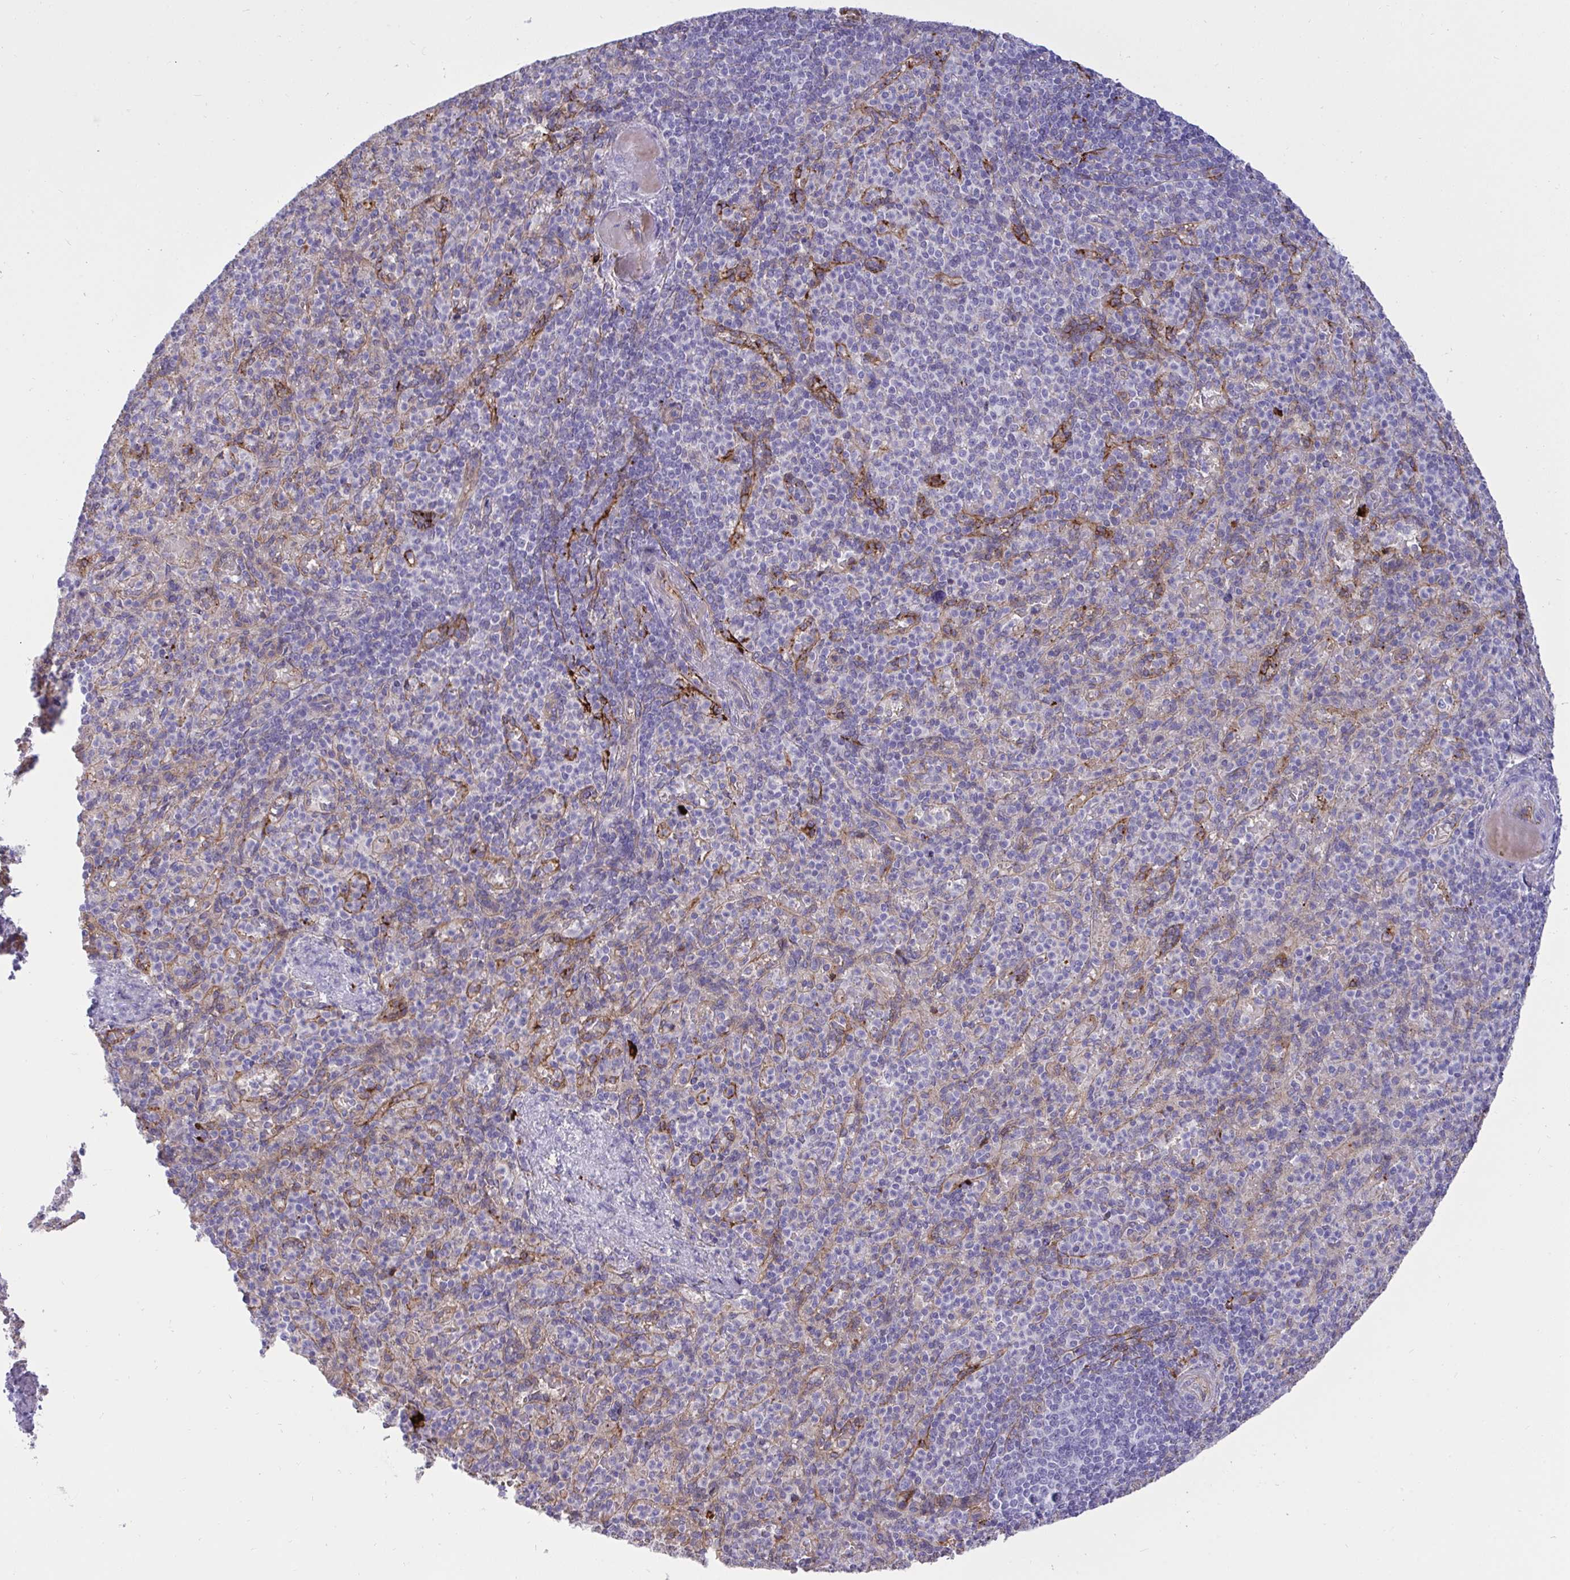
{"staining": {"intensity": "negative", "quantity": "none", "location": "none"}, "tissue": "spleen", "cell_type": "Cells in red pulp", "image_type": "normal", "snomed": [{"axis": "morphology", "description": "Normal tissue, NOS"}, {"axis": "topography", "description": "Spleen"}], "caption": "Immunohistochemistry (IHC) of normal human spleen reveals no expression in cells in red pulp.", "gene": "F2", "patient": {"sex": "female", "age": 74}}